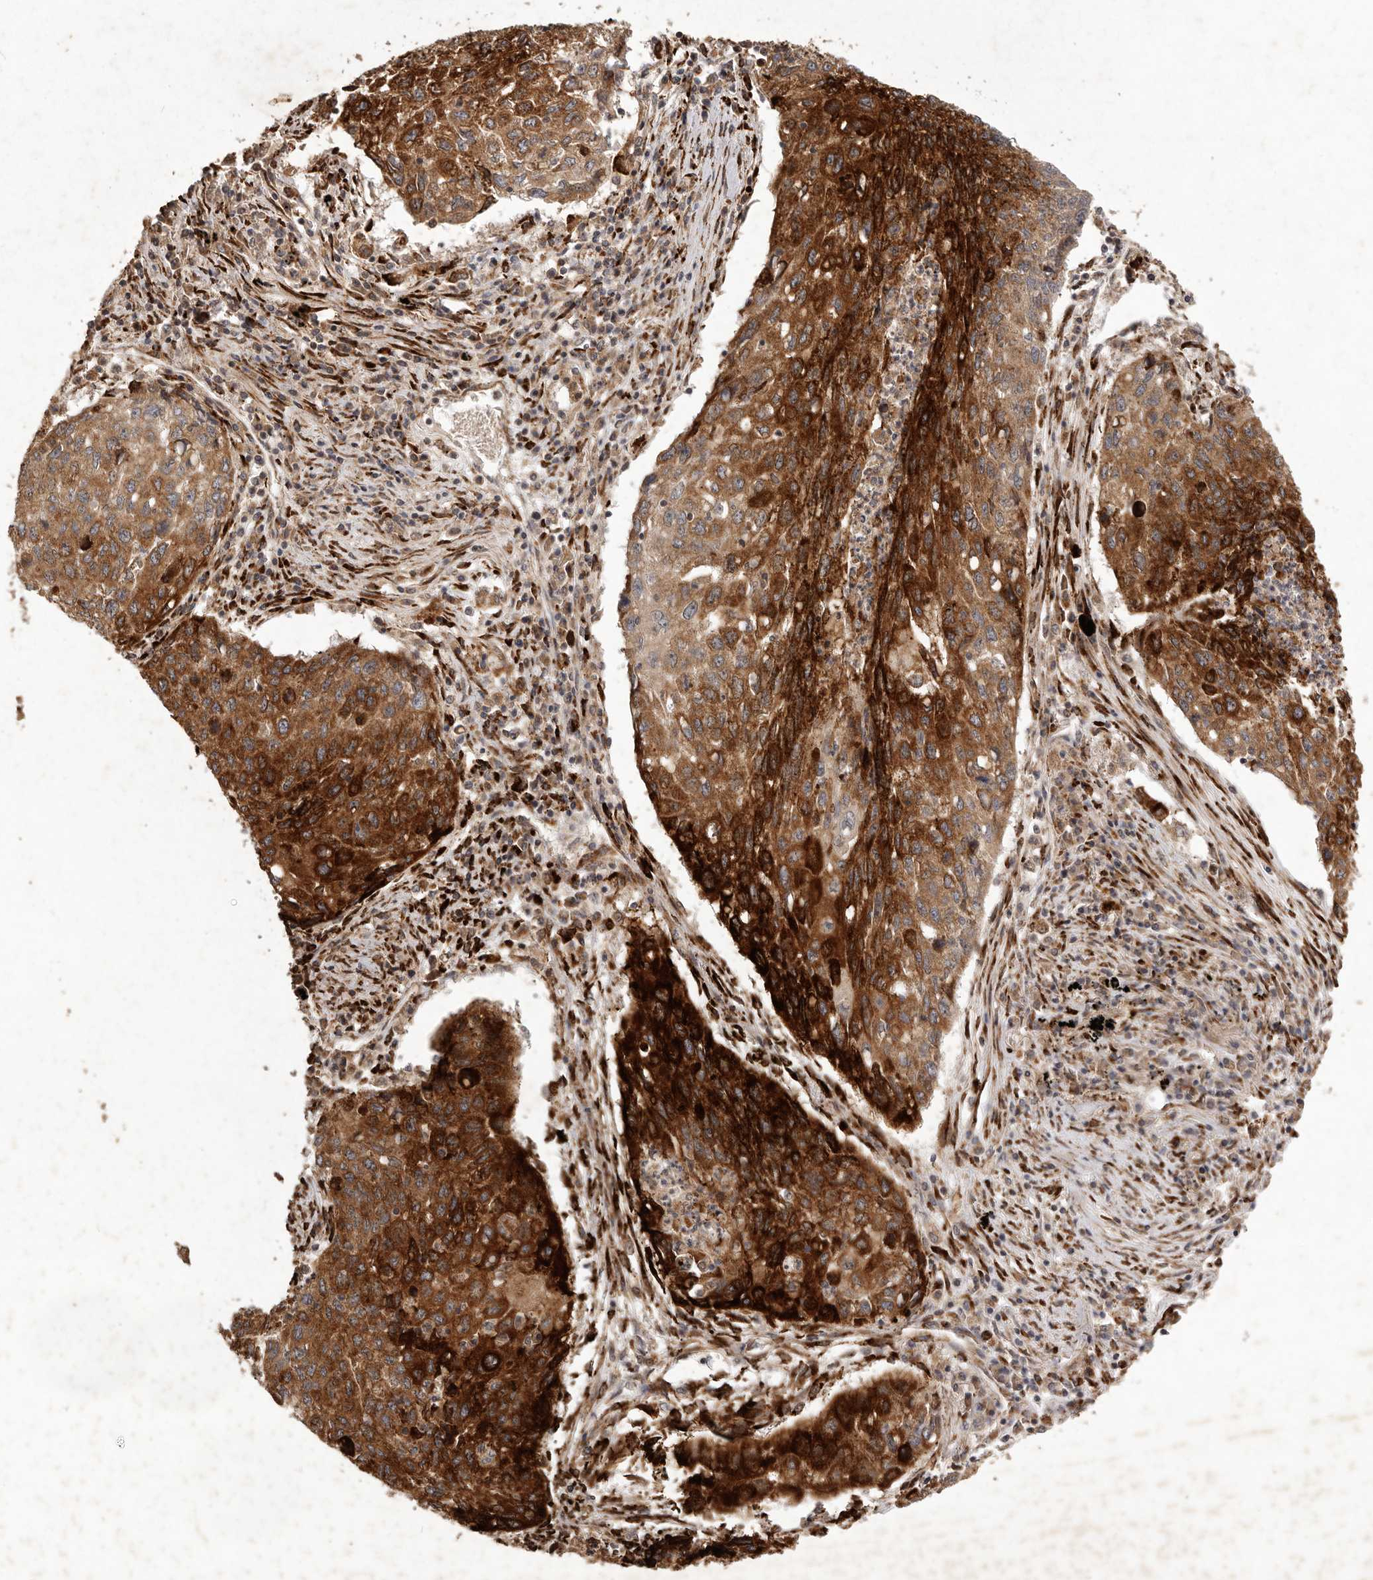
{"staining": {"intensity": "strong", "quantity": ">75%", "location": "cytoplasmic/membranous"}, "tissue": "lung cancer", "cell_type": "Tumor cells", "image_type": "cancer", "snomed": [{"axis": "morphology", "description": "Squamous cell carcinoma, NOS"}, {"axis": "topography", "description": "Lung"}], "caption": "About >75% of tumor cells in human lung cancer (squamous cell carcinoma) show strong cytoplasmic/membranous protein positivity as visualized by brown immunohistochemical staining.", "gene": "PLOD2", "patient": {"sex": "female", "age": 63}}